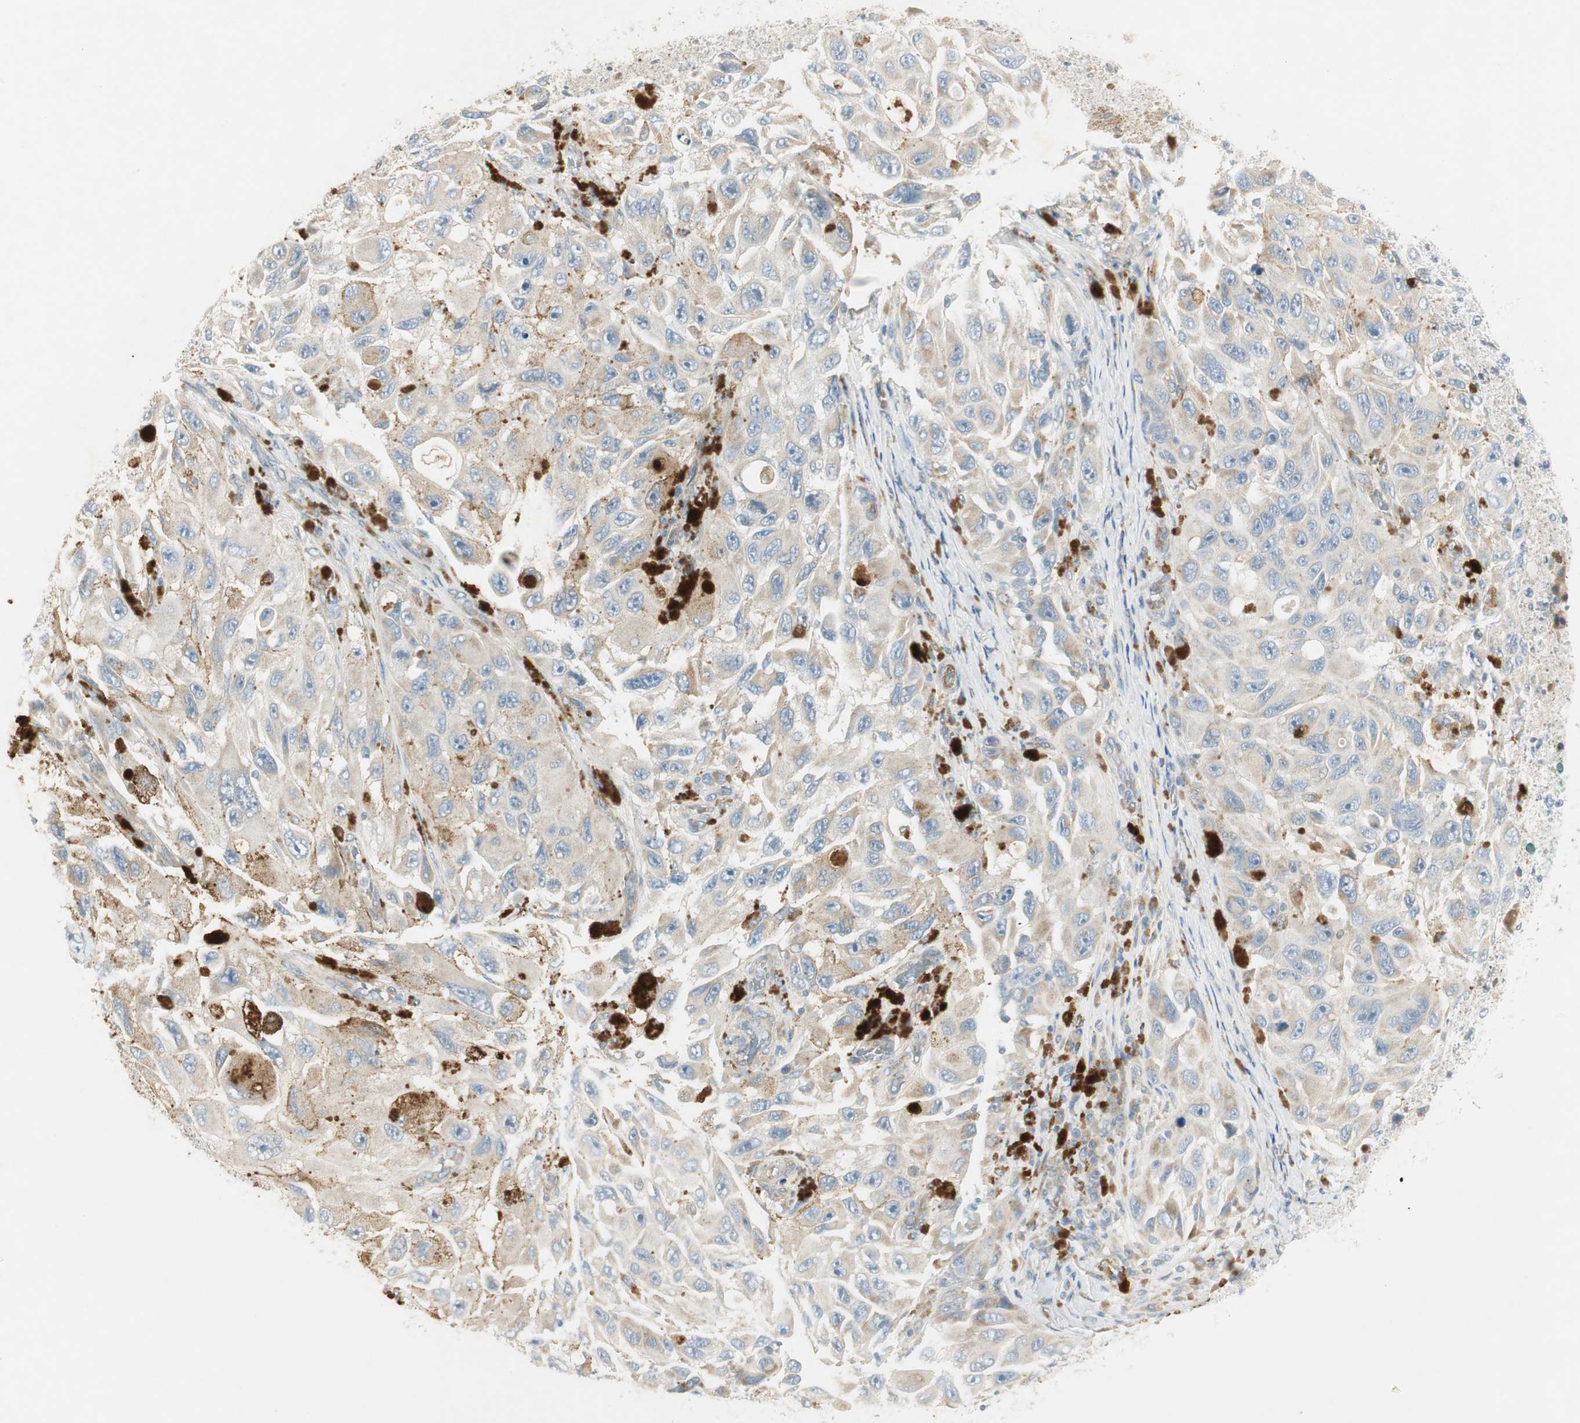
{"staining": {"intensity": "weak", "quantity": "25%-75%", "location": "cytoplasmic/membranous"}, "tissue": "melanoma", "cell_type": "Tumor cells", "image_type": "cancer", "snomed": [{"axis": "morphology", "description": "Malignant melanoma, NOS"}, {"axis": "topography", "description": "Skin"}], "caption": "Human melanoma stained with a protein marker reveals weak staining in tumor cells.", "gene": "STON1-GTF2A1L", "patient": {"sex": "female", "age": 73}}